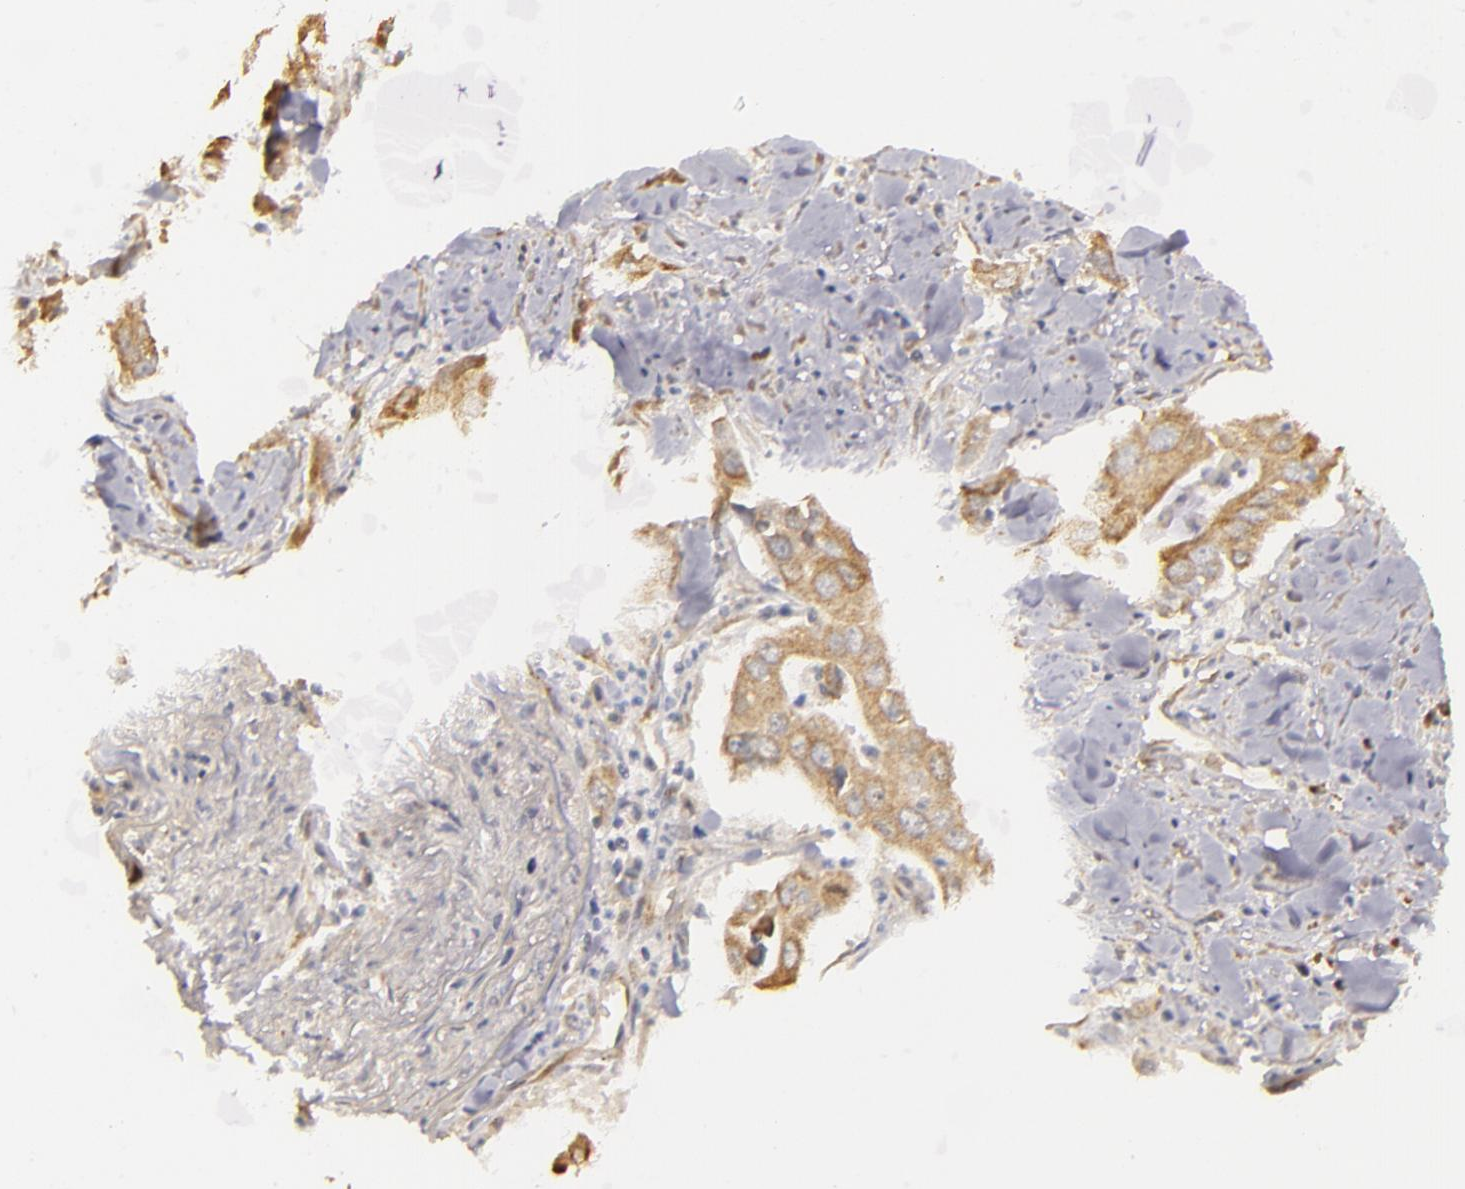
{"staining": {"intensity": "moderate", "quantity": ">75%", "location": "cytoplasmic/membranous"}, "tissue": "lung cancer", "cell_type": "Tumor cells", "image_type": "cancer", "snomed": [{"axis": "morphology", "description": "Adenocarcinoma, NOS"}, {"axis": "topography", "description": "Lung"}], "caption": "This is an image of immunohistochemistry staining of lung adenocarcinoma, which shows moderate positivity in the cytoplasmic/membranous of tumor cells.", "gene": "SYTL4", "patient": {"sex": "male", "age": 48}}